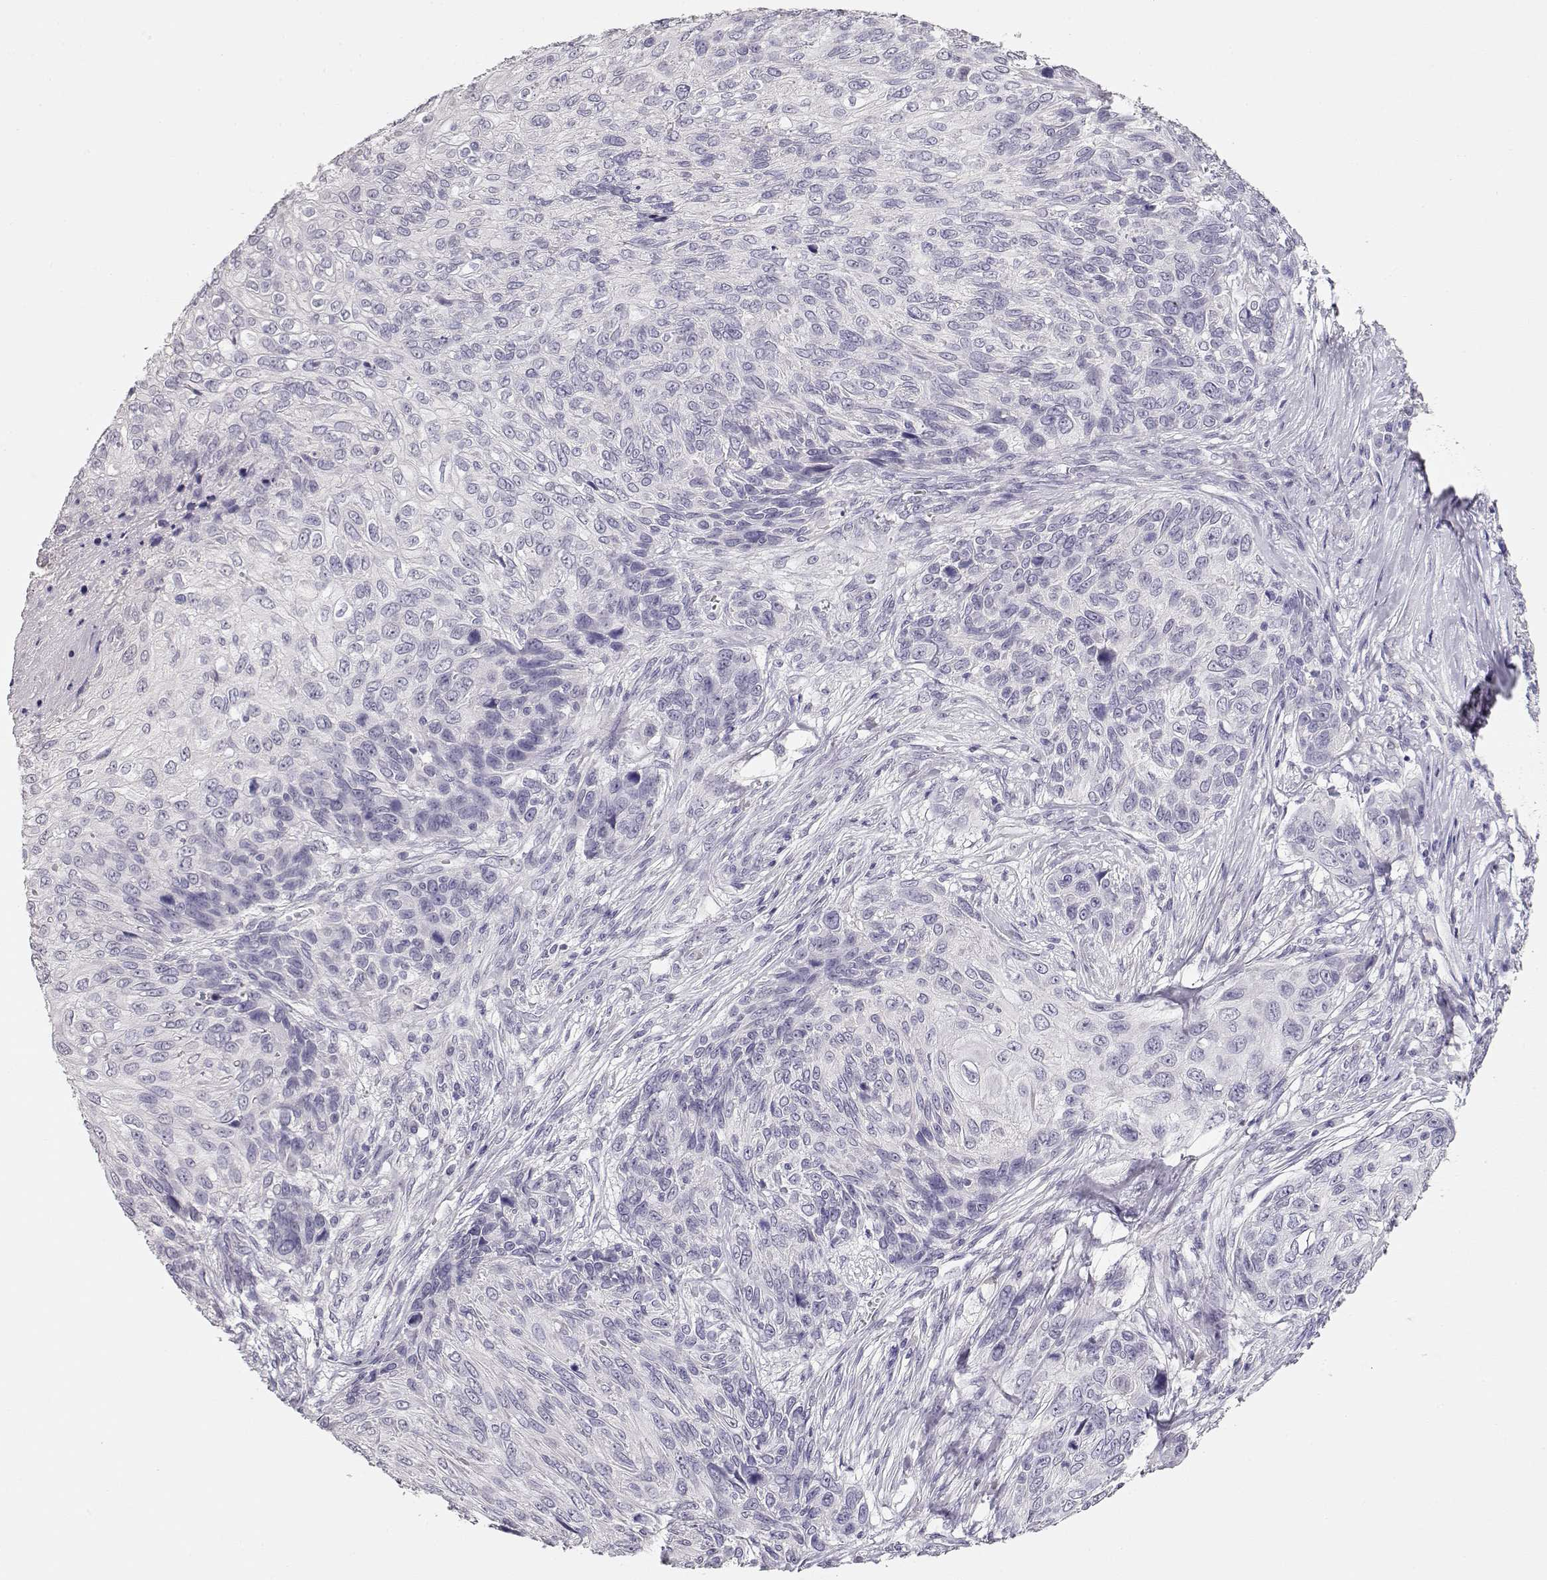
{"staining": {"intensity": "negative", "quantity": "none", "location": "none"}, "tissue": "skin cancer", "cell_type": "Tumor cells", "image_type": "cancer", "snomed": [{"axis": "morphology", "description": "Squamous cell carcinoma, NOS"}, {"axis": "topography", "description": "Skin"}], "caption": "A high-resolution image shows immunohistochemistry staining of squamous cell carcinoma (skin), which shows no significant positivity in tumor cells.", "gene": "MAGEC1", "patient": {"sex": "male", "age": 92}}